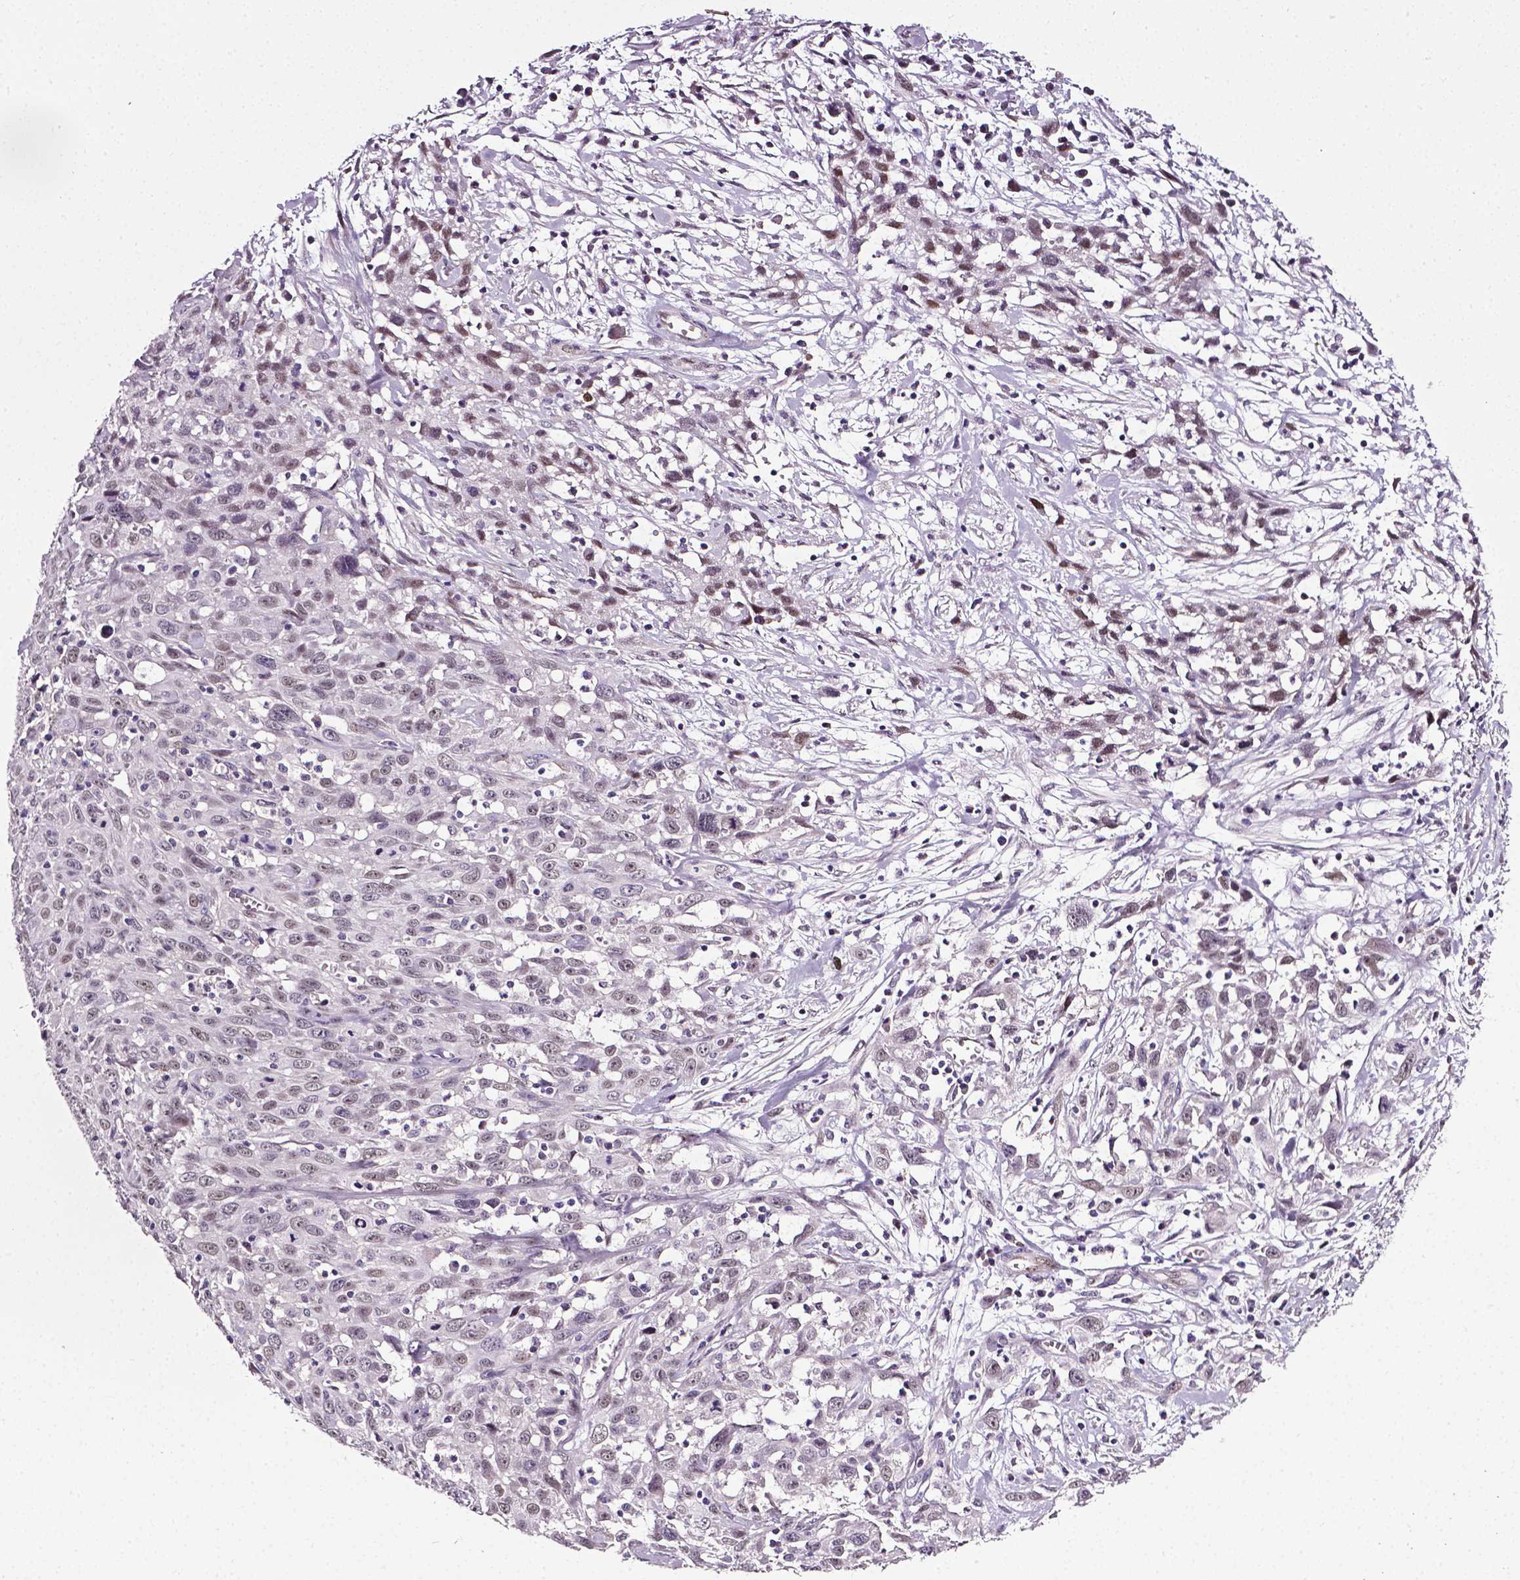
{"staining": {"intensity": "weak", "quantity": "<25%", "location": "nuclear"}, "tissue": "cervical cancer", "cell_type": "Tumor cells", "image_type": "cancer", "snomed": [{"axis": "morphology", "description": "Squamous cell carcinoma, NOS"}, {"axis": "topography", "description": "Cervix"}], "caption": "The micrograph demonstrates no significant positivity in tumor cells of cervical squamous cell carcinoma. (Stains: DAB (3,3'-diaminobenzidine) immunohistochemistry with hematoxylin counter stain, Microscopy: brightfield microscopy at high magnification).", "gene": "PTGER3", "patient": {"sex": "female", "age": 38}}